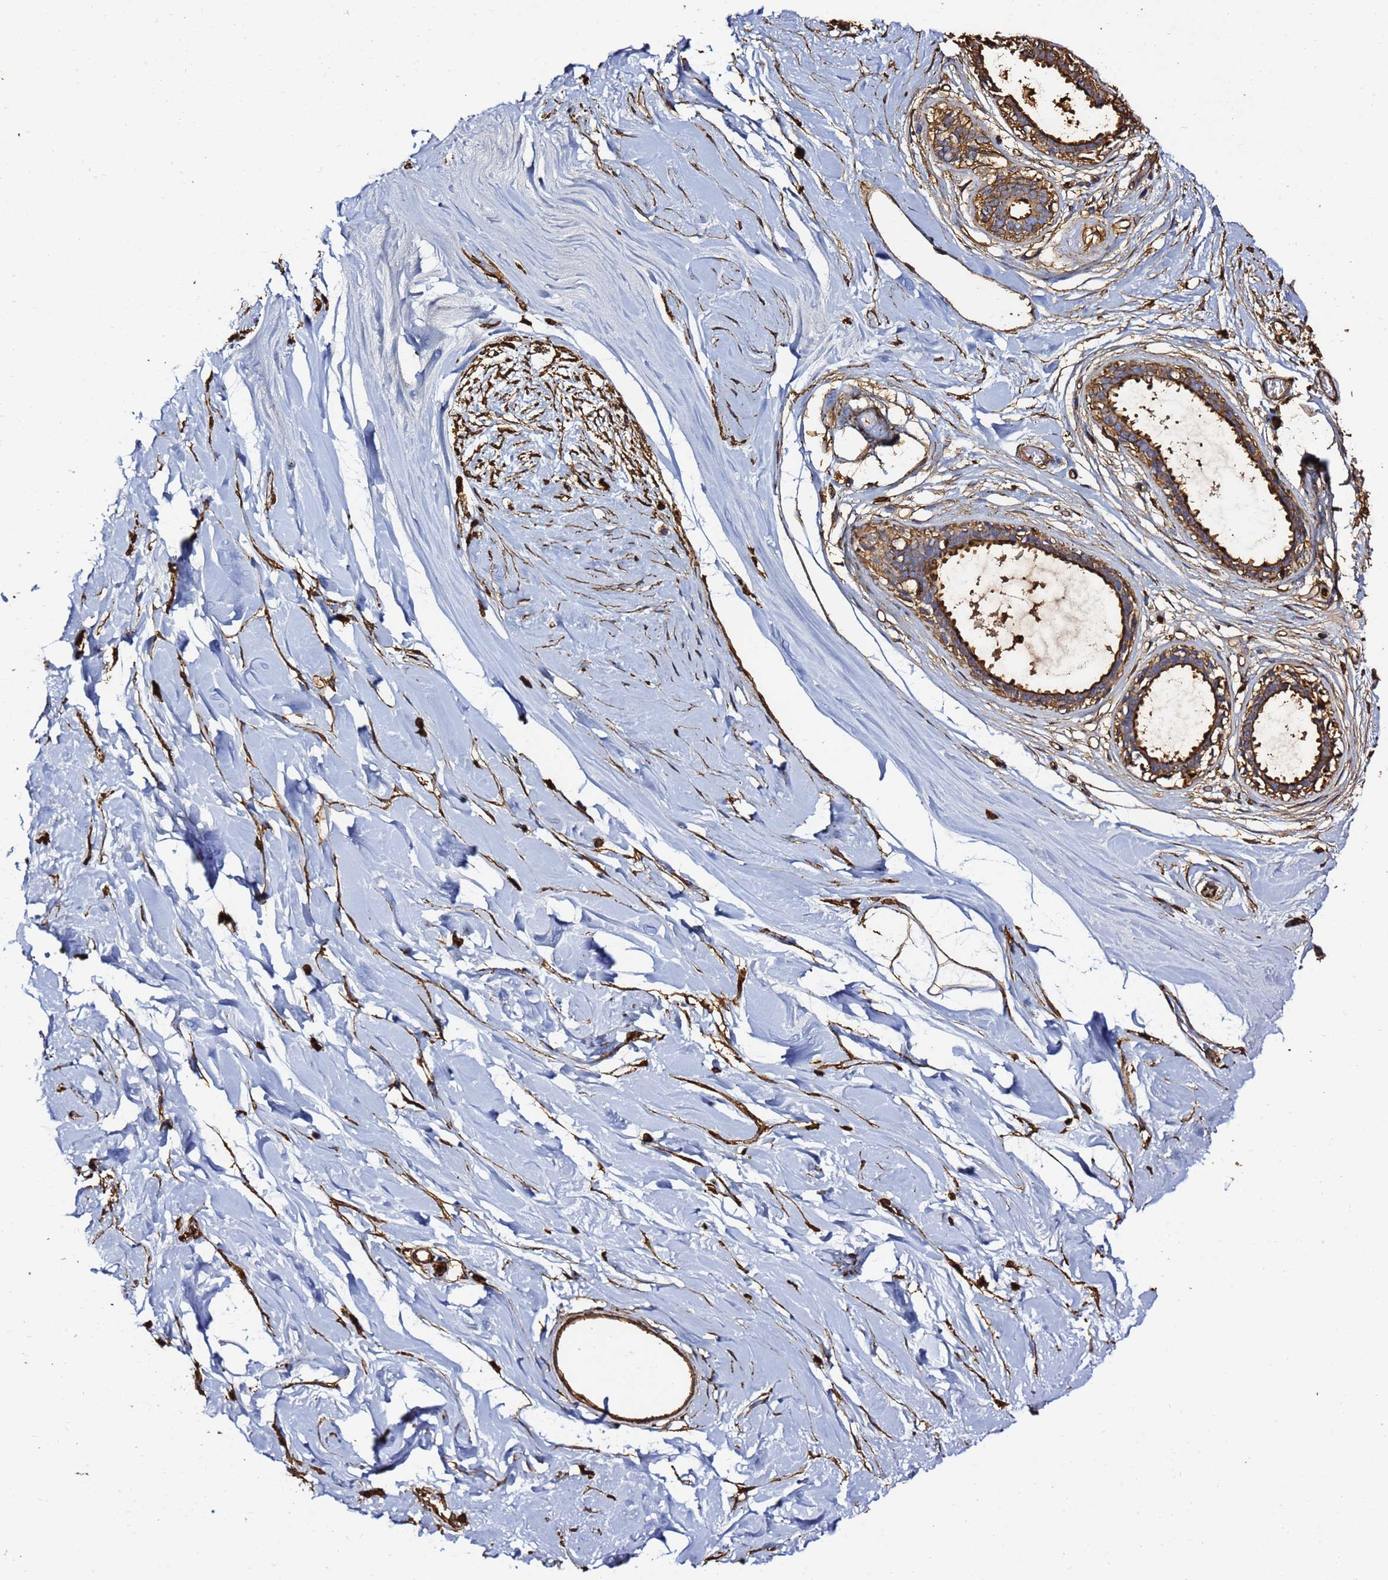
{"staining": {"intensity": "strong", "quantity": ">75%", "location": "cytoplasmic/membranous"}, "tissue": "breast", "cell_type": "Adipocytes", "image_type": "normal", "snomed": [{"axis": "morphology", "description": "Normal tissue, NOS"}, {"axis": "topography", "description": "Breast"}], "caption": "Protein staining reveals strong cytoplasmic/membranous expression in approximately >75% of adipocytes in benign breast.", "gene": "ACTA1", "patient": {"sex": "female", "age": 45}}